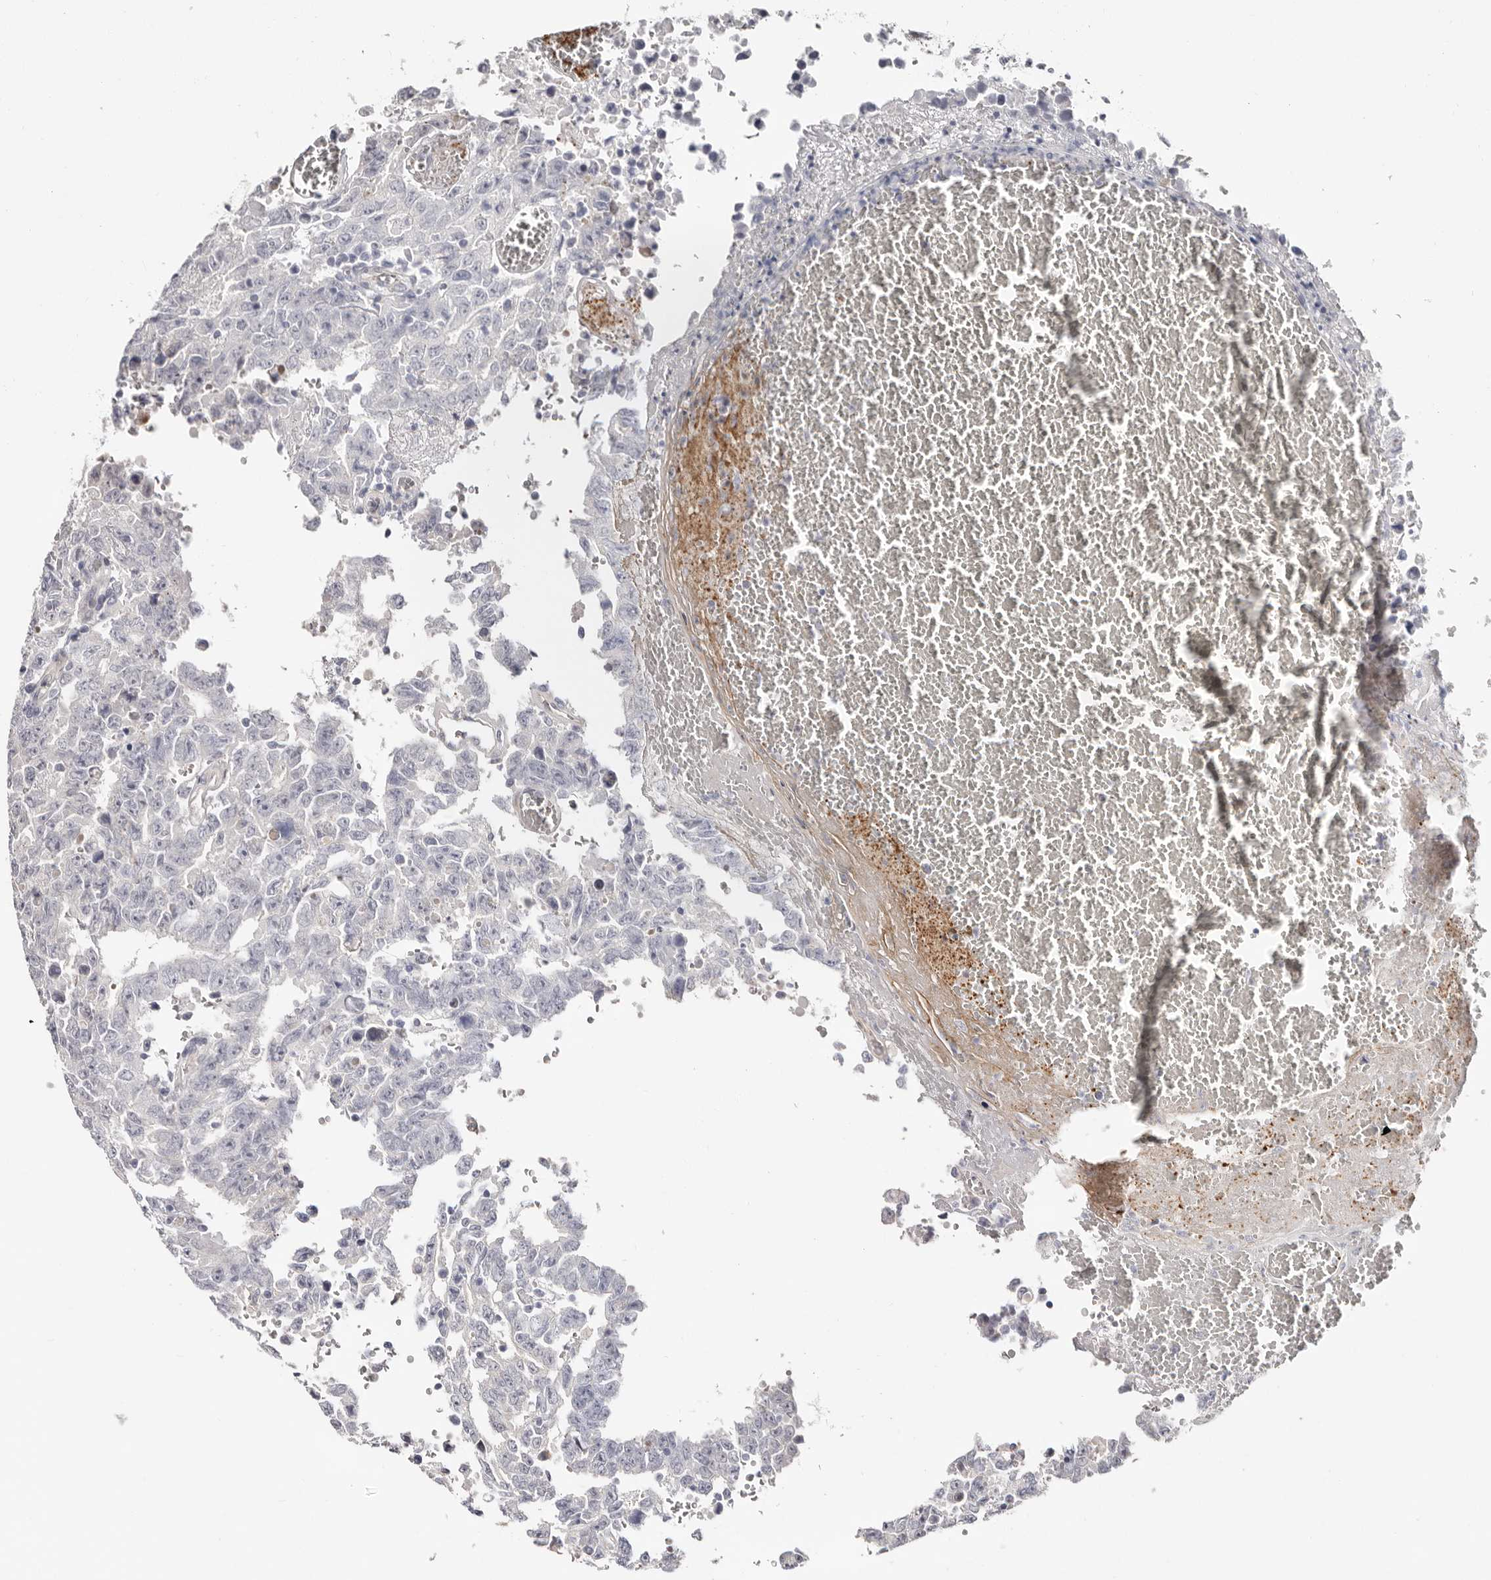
{"staining": {"intensity": "negative", "quantity": "none", "location": "none"}, "tissue": "testis cancer", "cell_type": "Tumor cells", "image_type": "cancer", "snomed": [{"axis": "morphology", "description": "Carcinoma, Embryonal, NOS"}, {"axis": "topography", "description": "Testis"}], "caption": "This is an immunohistochemistry (IHC) image of testis cancer. There is no staining in tumor cells.", "gene": "PKDCC", "patient": {"sex": "male", "age": 26}}